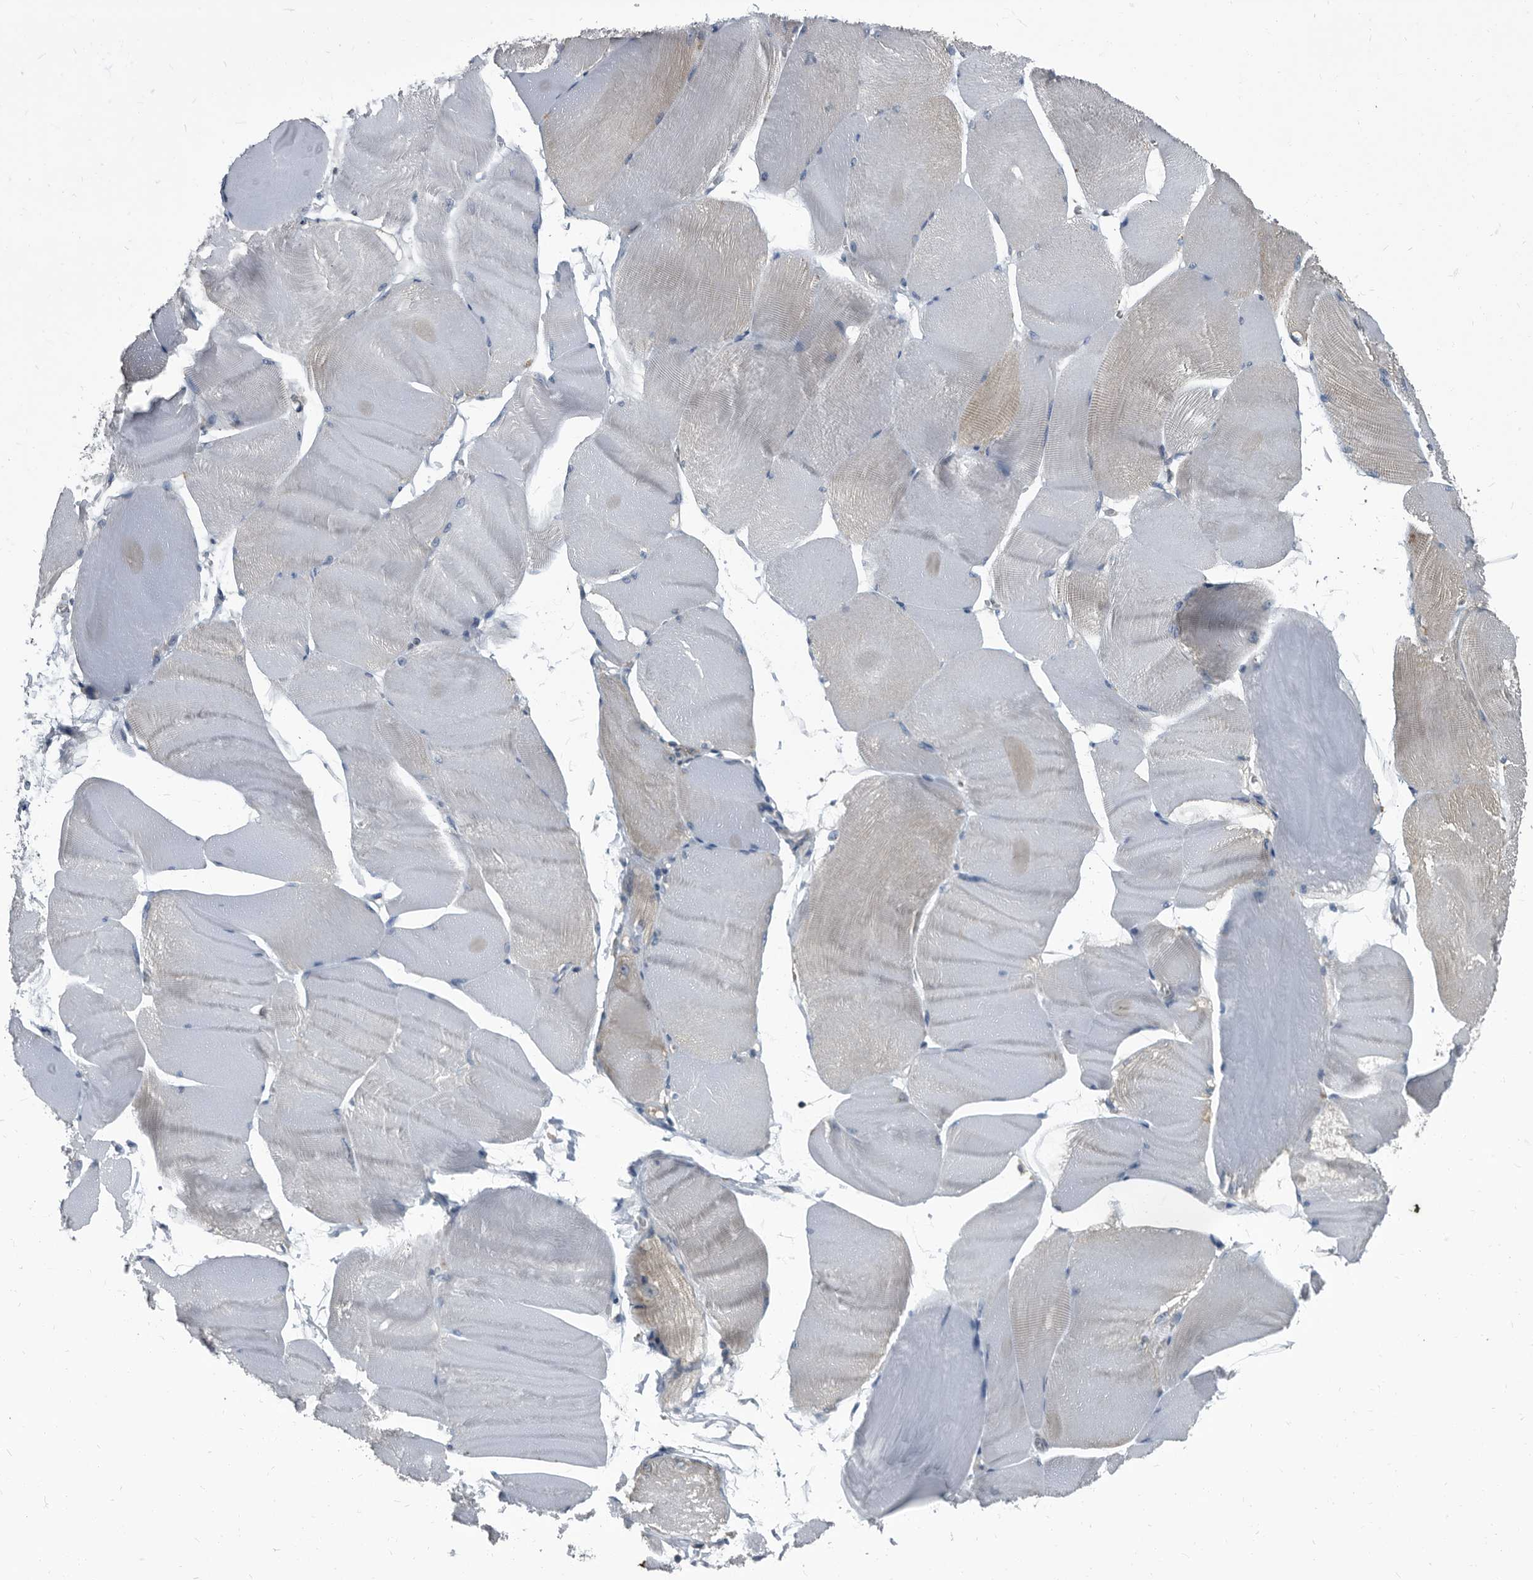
{"staining": {"intensity": "negative", "quantity": "none", "location": "none"}, "tissue": "skeletal muscle", "cell_type": "Myocytes", "image_type": "normal", "snomed": [{"axis": "morphology", "description": "Normal tissue, NOS"}, {"axis": "morphology", "description": "Basal cell carcinoma"}, {"axis": "topography", "description": "Skeletal muscle"}], "caption": "DAB (3,3'-diaminobenzidine) immunohistochemical staining of benign skeletal muscle displays no significant expression in myocytes.", "gene": "CDV3", "patient": {"sex": "female", "age": 64}}